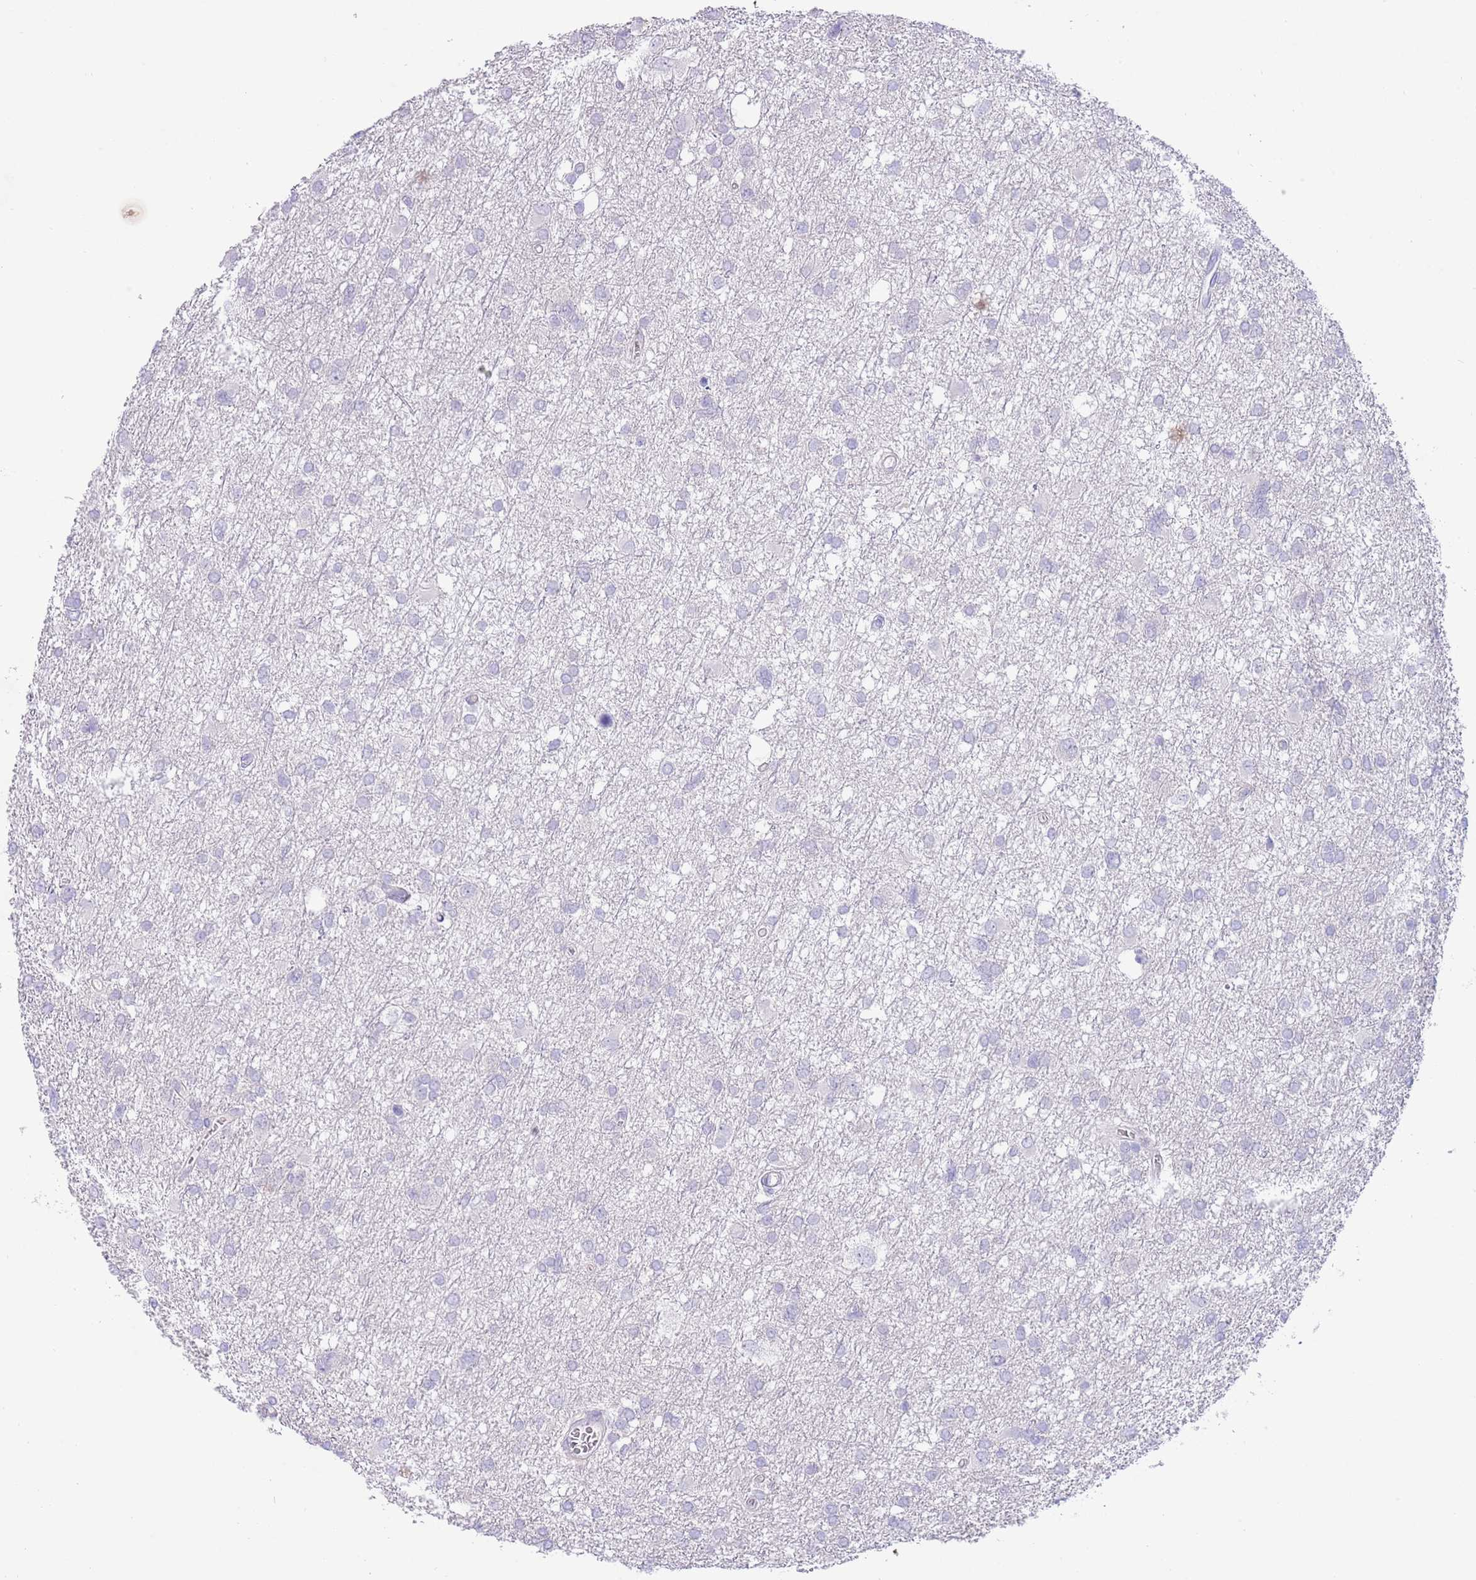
{"staining": {"intensity": "negative", "quantity": "none", "location": "none"}, "tissue": "glioma", "cell_type": "Tumor cells", "image_type": "cancer", "snomed": [{"axis": "morphology", "description": "Glioma, malignant, High grade"}, {"axis": "topography", "description": "Brain"}], "caption": "An image of malignant high-grade glioma stained for a protein reveals no brown staining in tumor cells. Nuclei are stained in blue.", "gene": "TOX2", "patient": {"sex": "male", "age": 61}}